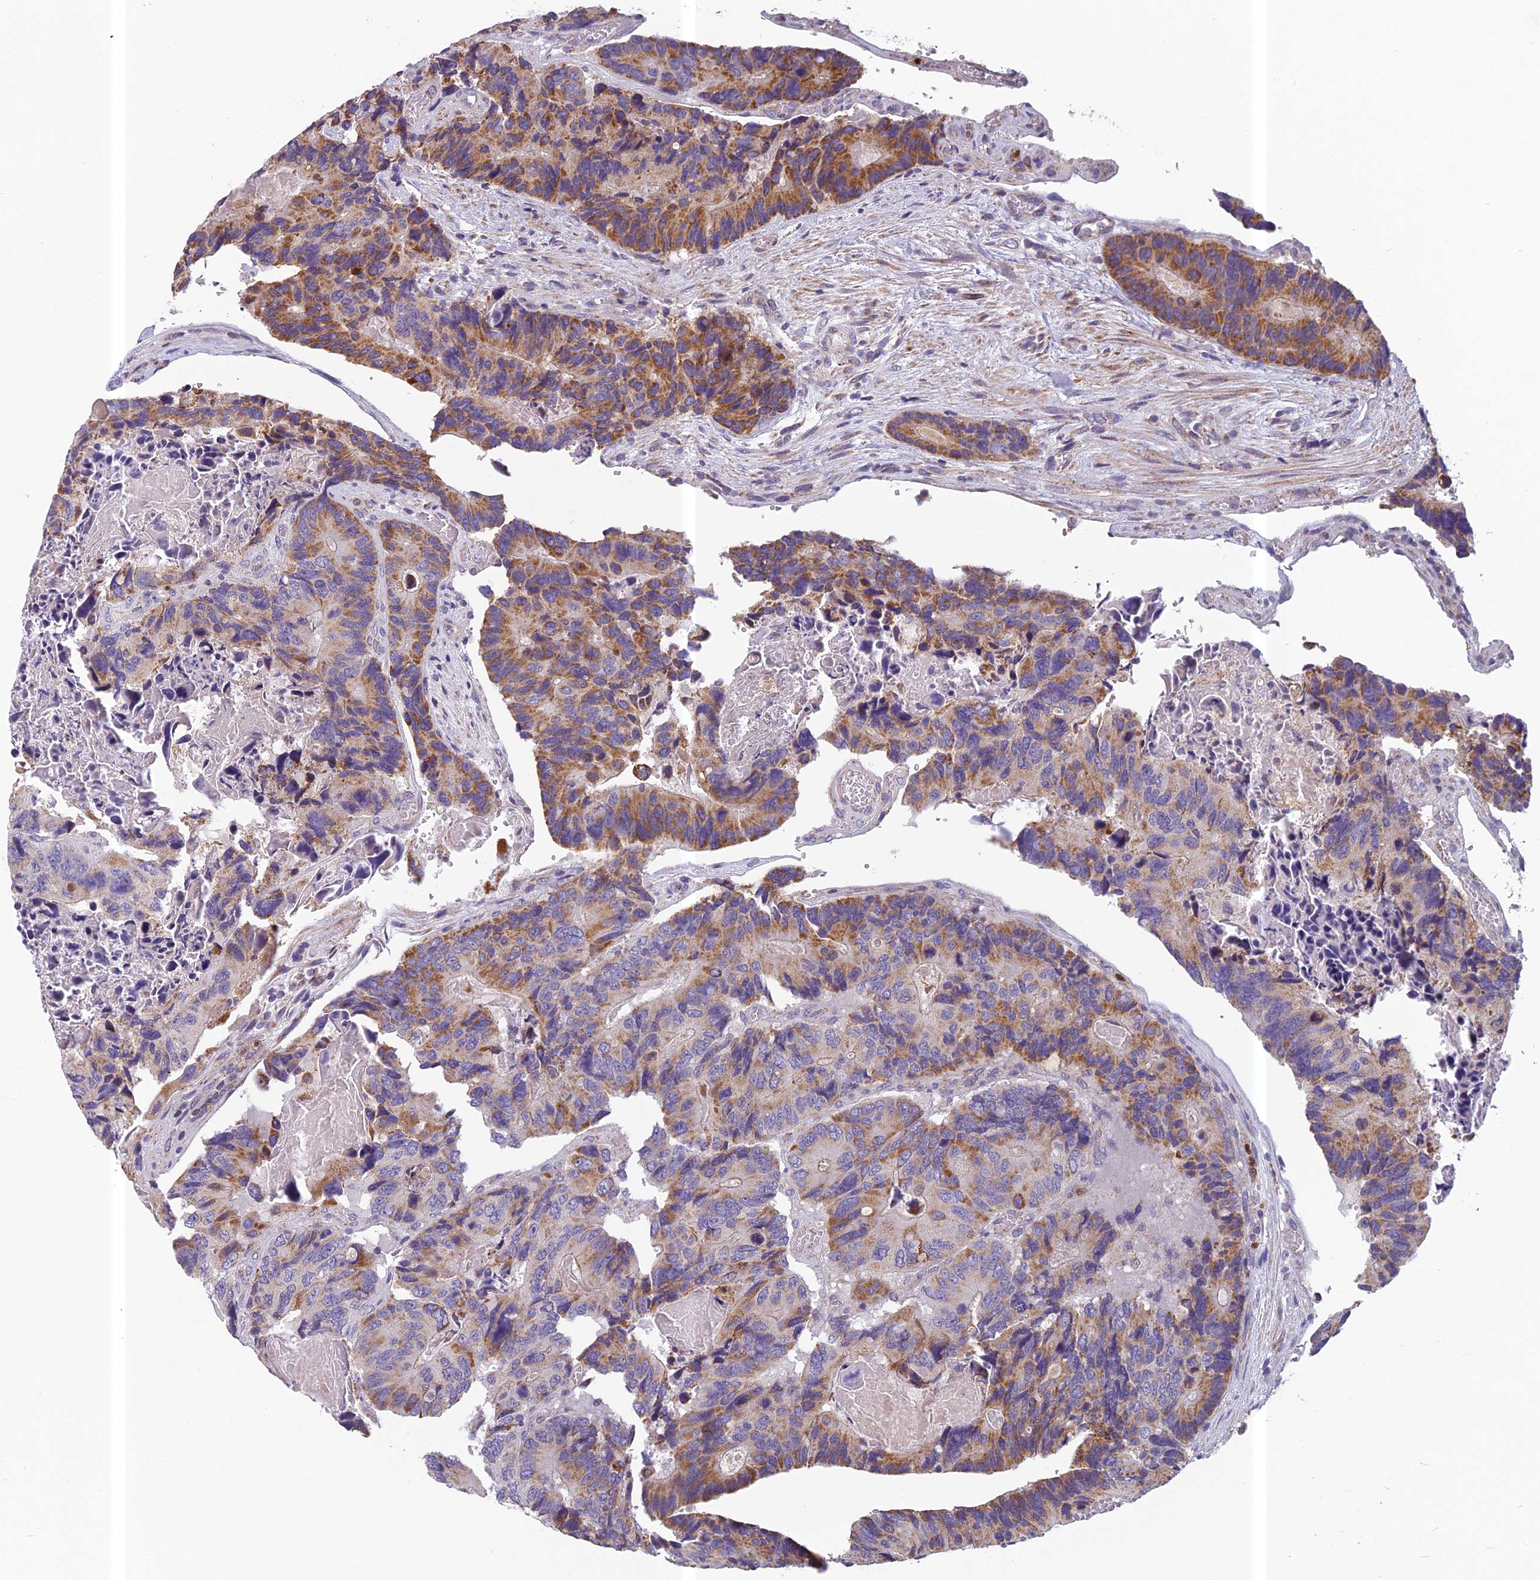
{"staining": {"intensity": "moderate", "quantity": "25%-75%", "location": "cytoplasmic/membranous"}, "tissue": "colorectal cancer", "cell_type": "Tumor cells", "image_type": "cancer", "snomed": [{"axis": "morphology", "description": "Adenocarcinoma, NOS"}, {"axis": "topography", "description": "Colon"}], "caption": "Colorectal cancer (adenocarcinoma) was stained to show a protein in brown. There is medium levels of moderate cytoplasmic/membranous staining in approximately 25%-75% of tumor cells.", "gene": "ENSG00000188897", "patient": {"sex": "male", "age": 84}}